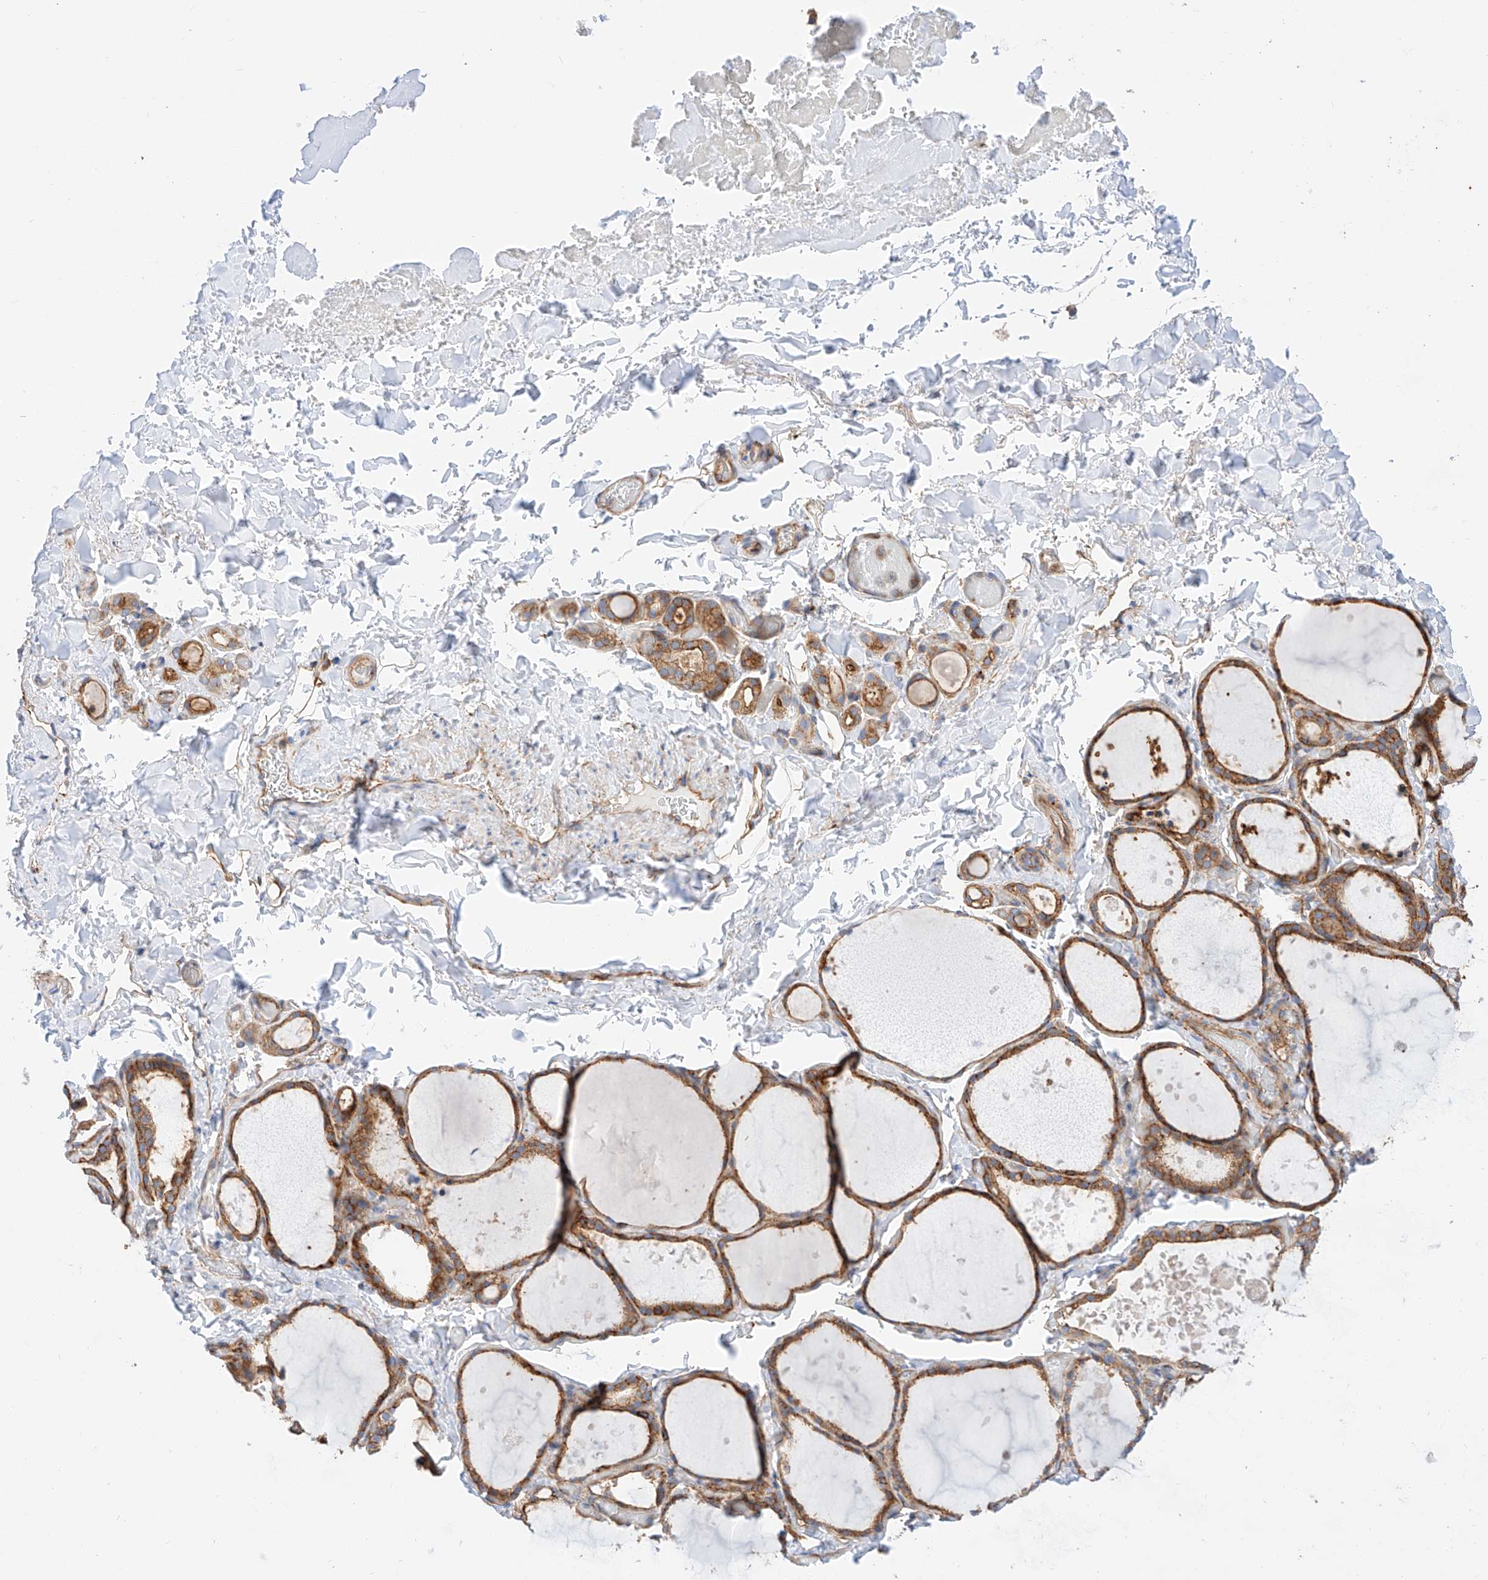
{"staining": {"intensity": "moderate", "quantity": ">75%", "location": "cytoplasmic/membranous"}, "tissue": "thyroid gland", "cell_type": "Glandular cells", "image_type": "normal", "snomed": [{"axis": "morphology", "description": "Normal tissue, NOS"}, {"axis": "topography", "description": "Thyroid gland"}], "caption": "Thyroid gland stained for a protein reveals moderate cytoplasmic/membranous positivity in glandular cells. The protein of interest is stained brown, and the nuclei are stained in blue (DAB IHC with brightfield microscopy, high magnification).", "gene": "ENSG00000259132", "patient": {"sex": "female", "age": 44}}